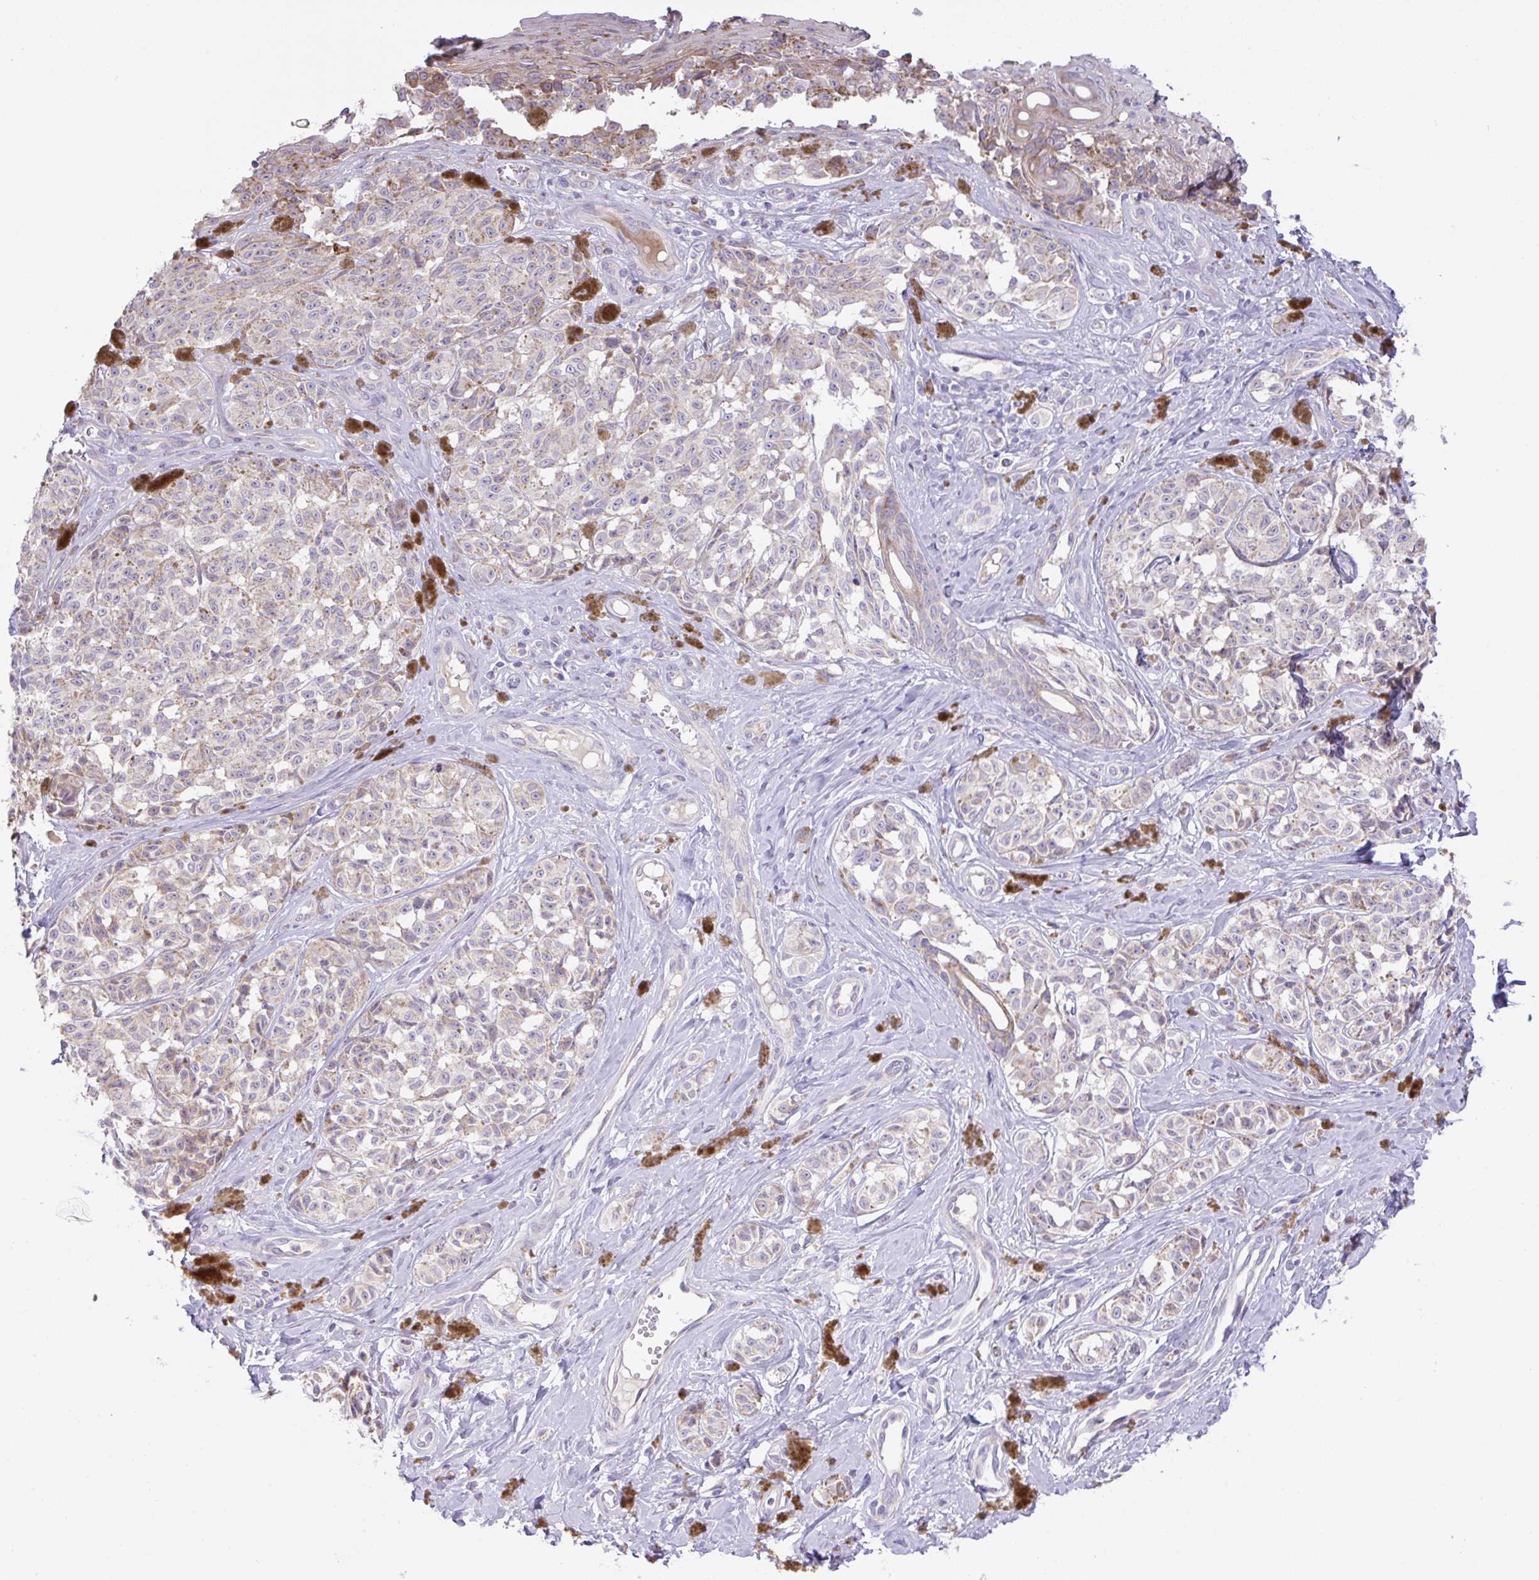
{"staining": {"intensity": "weak", "quantity": "25%-75%", "location": "cytoplasmic/membranous"}, "tissue": "melanoma", "cell_type": "Tumor cells", "image_type": "cancer", "snomed": [{"axis": "morphology", "description": "Malignant melanoma, NOS"}, {"axis": "topography", "description": "Skin"}], "caption": "Weak cytoplasmic/membranous protein expression is seen in approximately 25%-75% of tumor cells in melanoma. Immunohistochemistry stains the protein of interest in brown and the nuclei are stained blue.", "gene": "CHDH", "patient": {"sex": "female", "age": 65}}